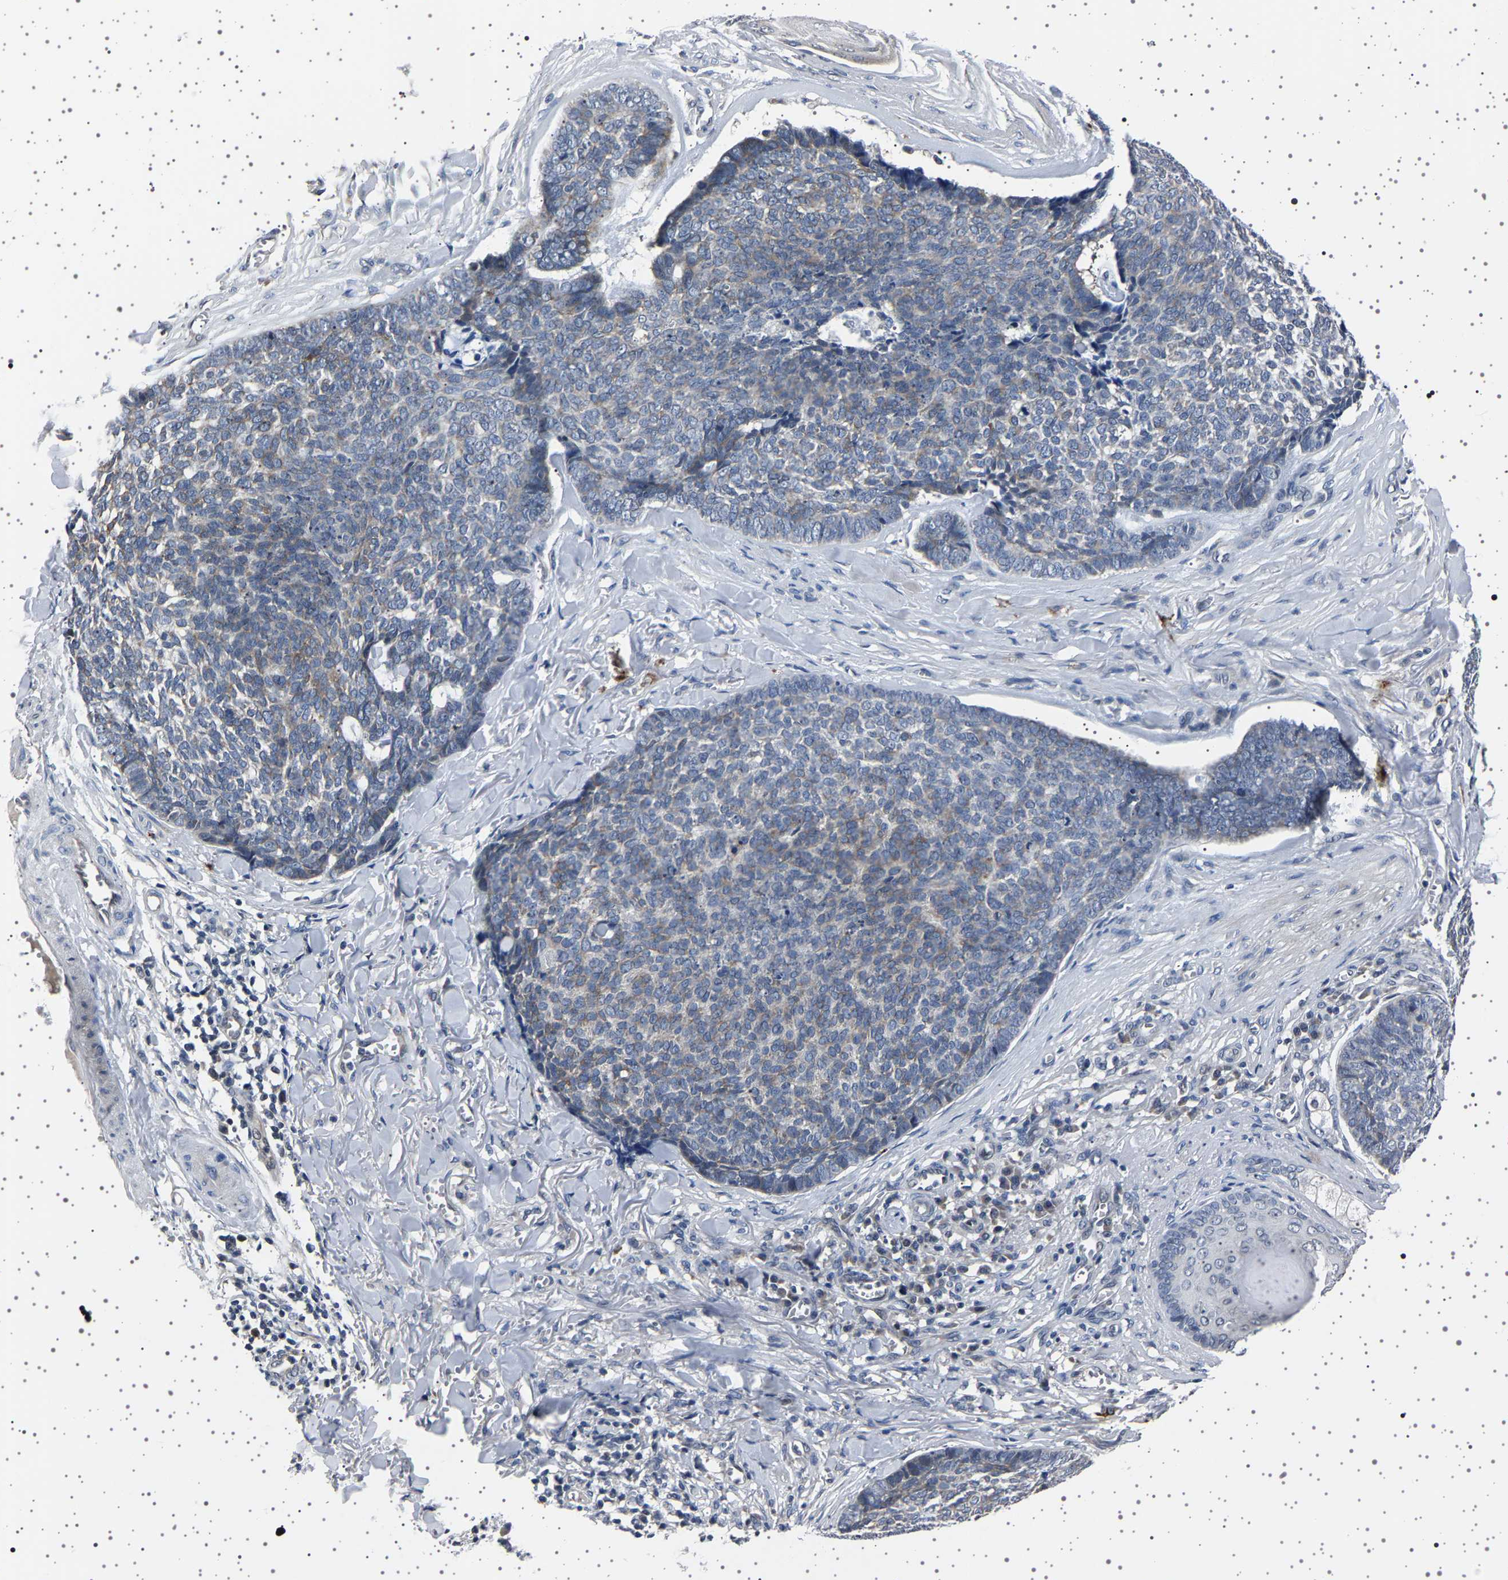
{"staining": {"intensity": "weak", "quantity": "<25%", "location": "cytoplasmic/membranous"}, "tissue": "skin cancer", "cell_type": "Tumor cells", "image_type": "cancer", "snomed": [{"axis": "morphology", "description": "Basal cell carcinoma"}, {"axis": "topography", "description": "Skin"}], "caption": "The micrograph reveals no staining of tumor cells in skin cancer (basal cell carcinoma). (DAB IHC with hematoxylin counter stain).", "gene": "IL10RB", "patient": {"sex": "male", "age": 84}}